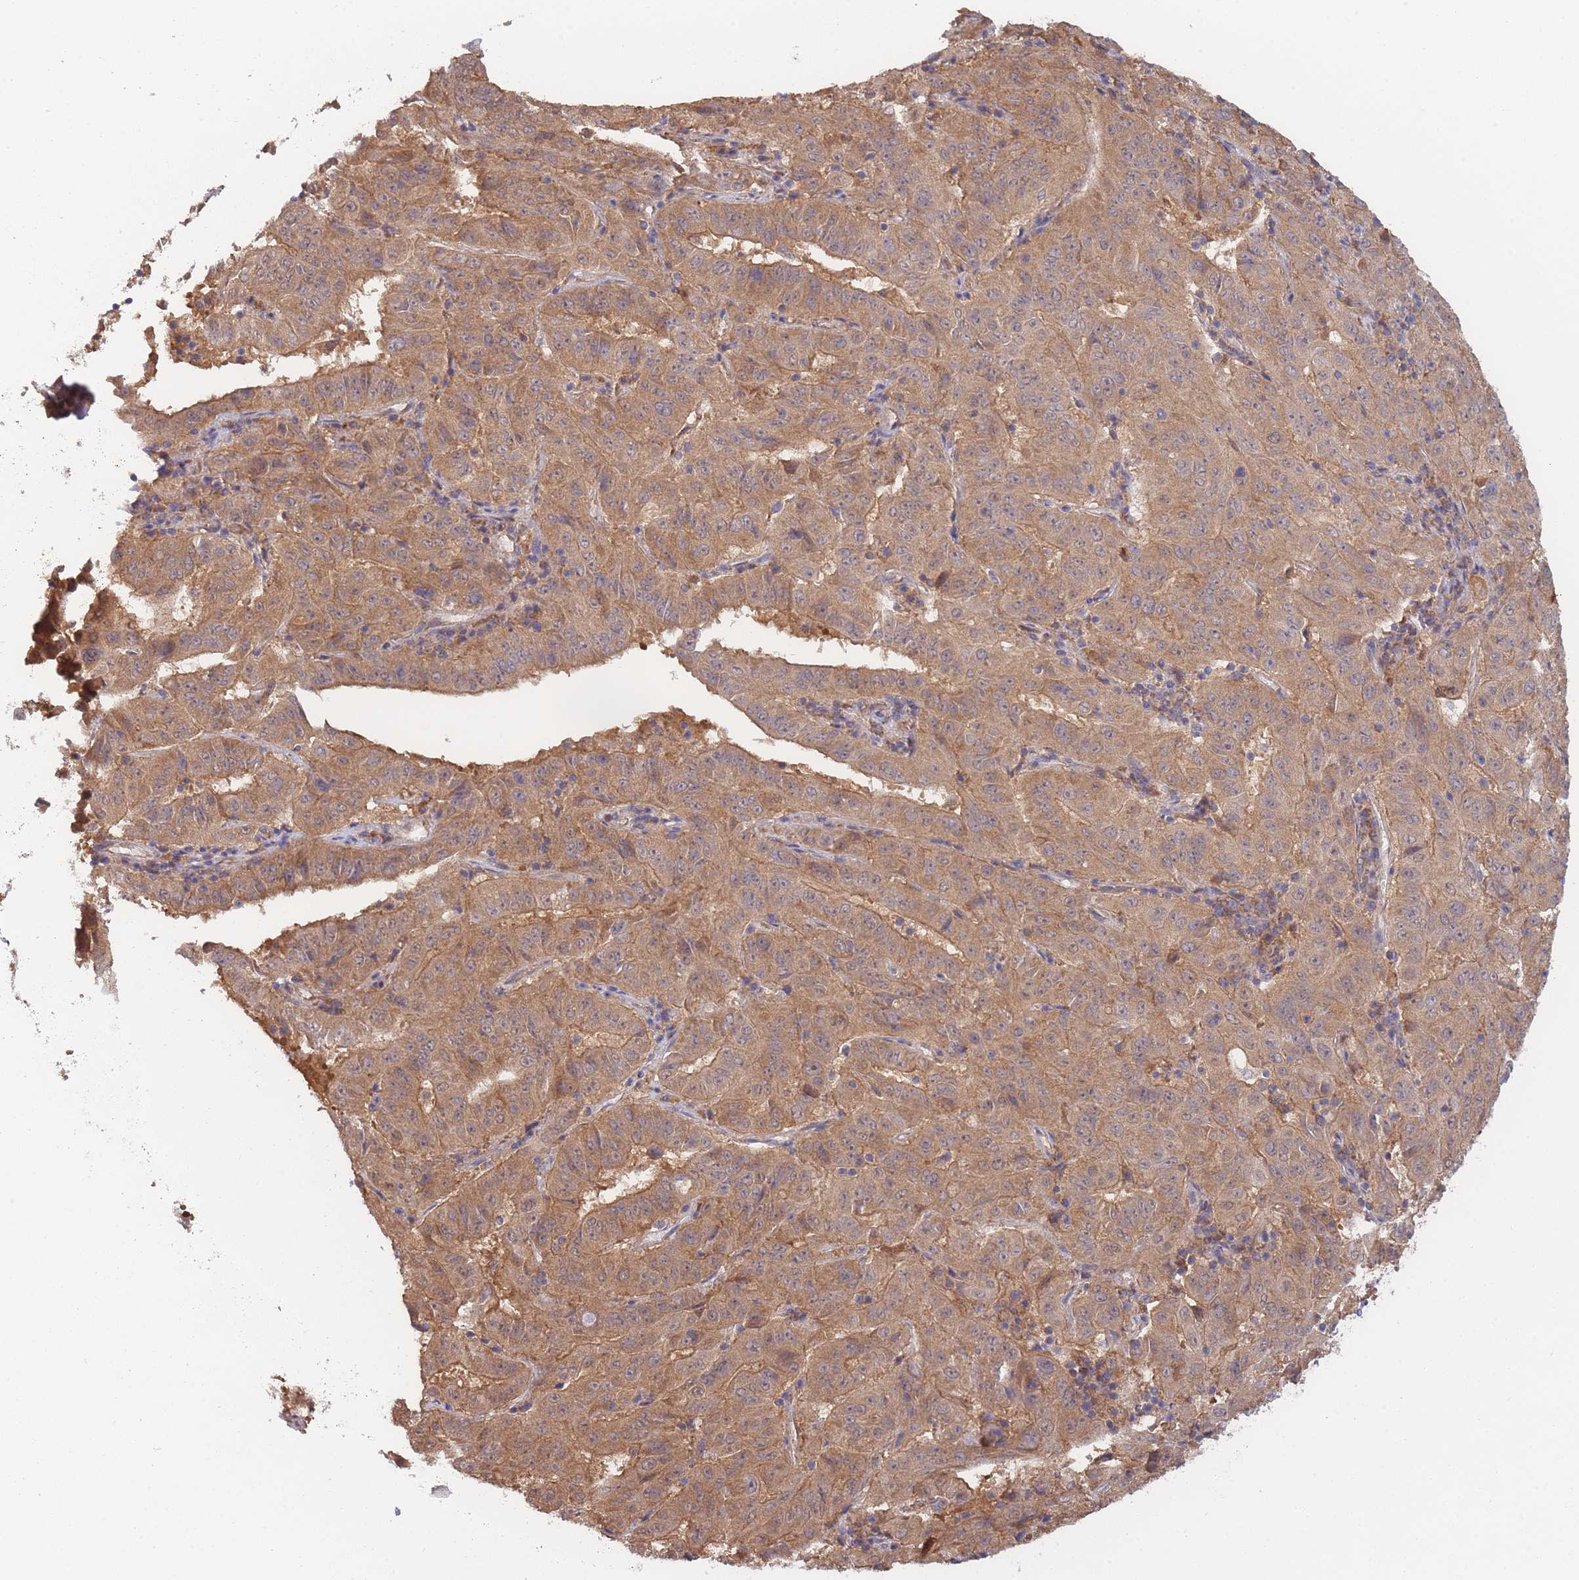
{"staining": {"intensity": "moderate", "quantity": ">75%", "location": "cytoplasmic/membranous"}, "tissue": "pancreatic cancer", "cell_type": "Tumor cells", "image_type": "cancer", "snomed": [{"axis": "morphology", "description": "Adenocarcinoma, NOS"}, {"axis": "topography", "description": "Pancreas"}], "caption": "Immunohistochemical staining of pancreatic adenocarcinoma reveals moderate cytoplasmic/membranous protein positivity in about >75% of tumor cells.", "gene": "MRPS18B", "patient": {"sex": "male", "age": 63}}